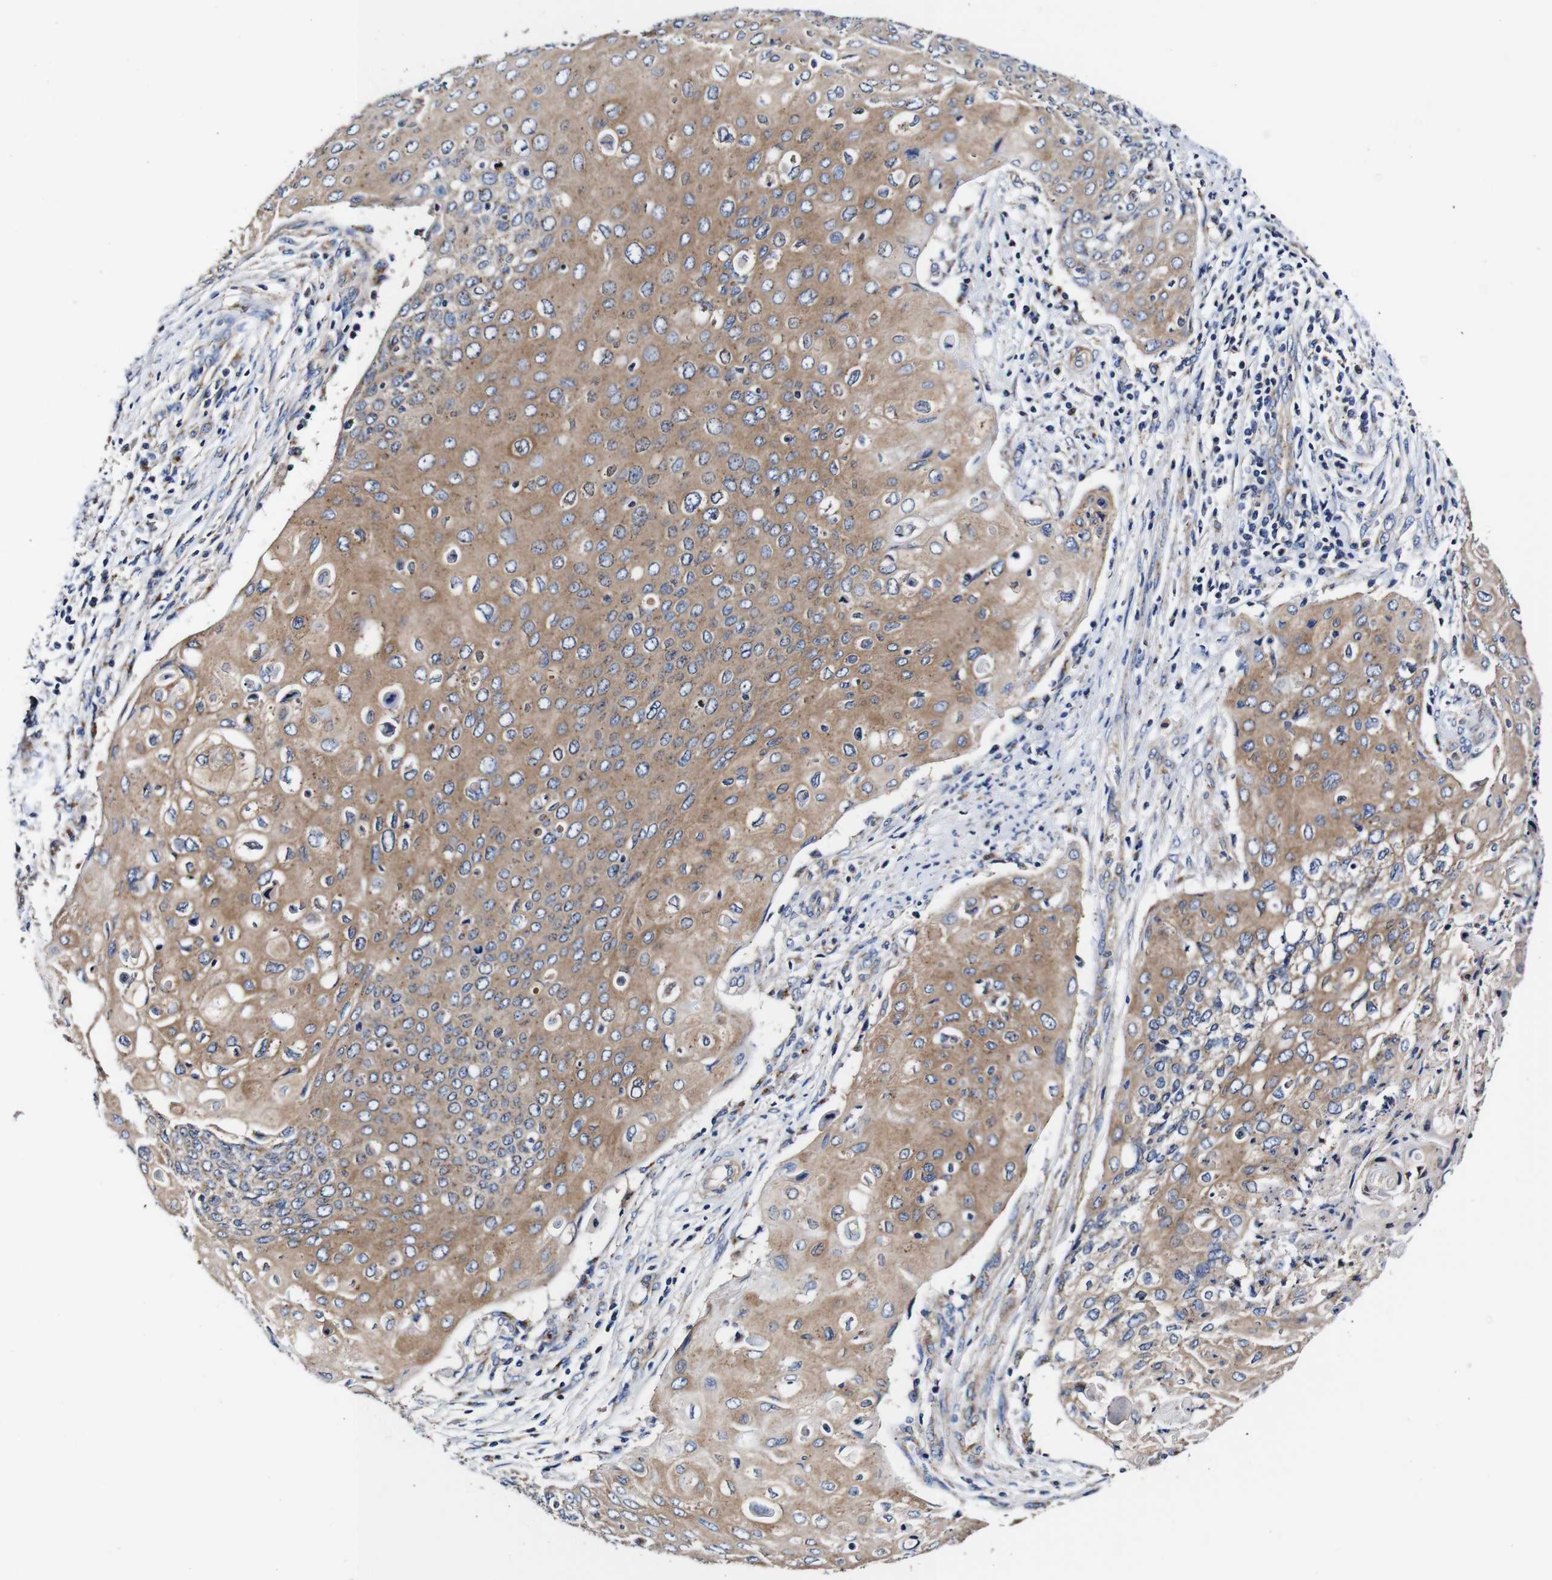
{"staining": {"intensity": "moderate", "quantity": ">75%", "location": "cytoplasmic/membranous"}, "tissue": "cervical cancer", "cell_type": "Tumor cells", "image_type": "cancer", "snomed": [{"axis": "morphology", "description": "Squamous cell carcinoma, NOS"}, {"axis": "topography", "description": "Cervix"}], "caption": "Immunohistochemical staining of cervical cancer displays medium levels of moderate cytoplasmic/membranous expression in approximately >75% of tumor cells.", "gene": "PDCD6IP", "patient": {"sex": "female", "age": 39}}